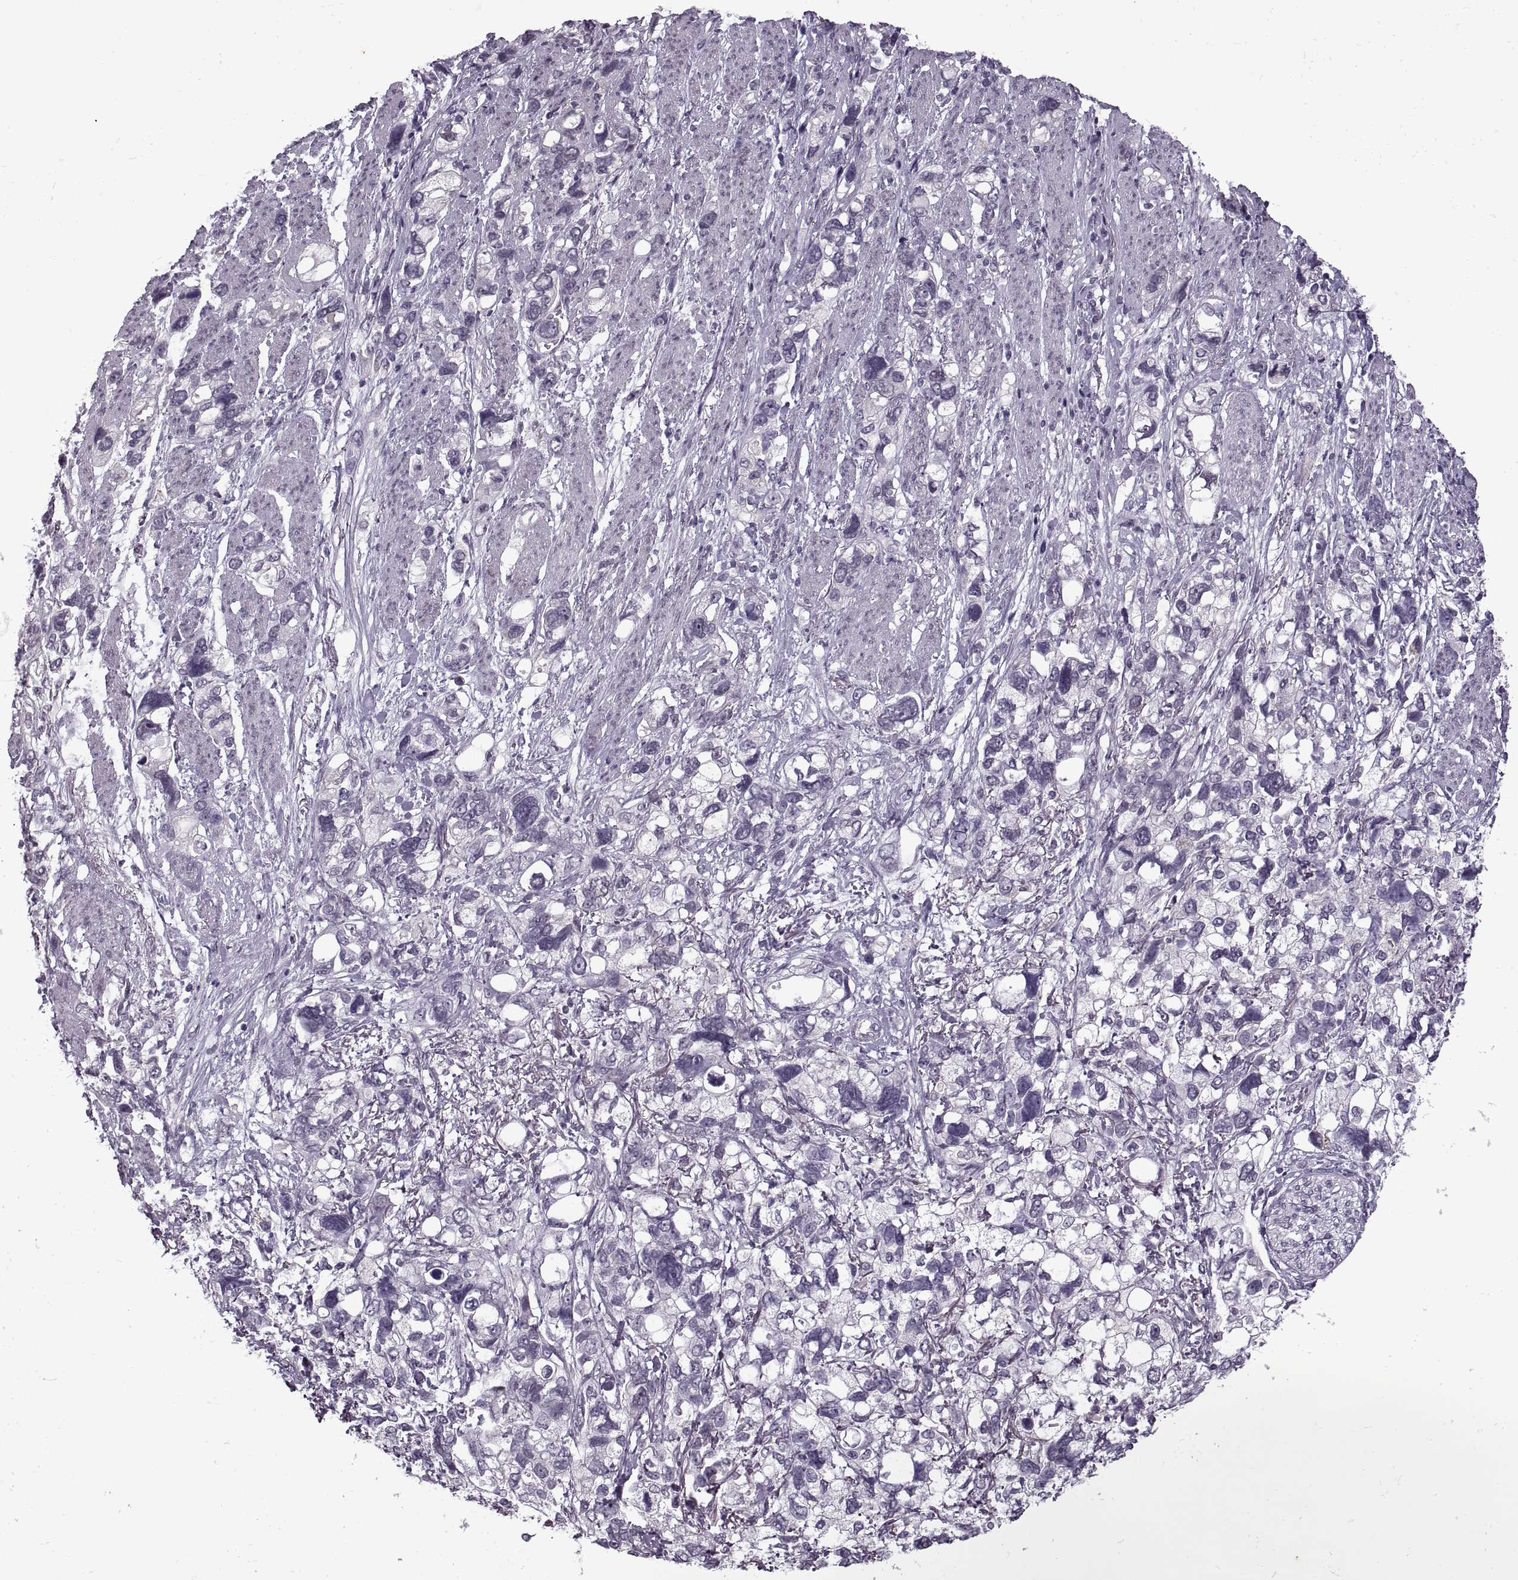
{"staining": {"intensity": "negative", "quantity": "none", "location": "none"}, "tissue": "stomach cancer", "cell_type": "Tumor cells", "image_type": "cancer", "snomed": [{"axis": "morphology", "description": "Adenocarcinoma, NOS"}, {"axis": "topography", "description": "Stomach, upper"}], "caption": "Protein analysis of adenocarcinoma (stomach) demonstrates no significant staining in tumor cells.", "gene": "PRSS37", "patient": {"sex": "female", "age": 81}}